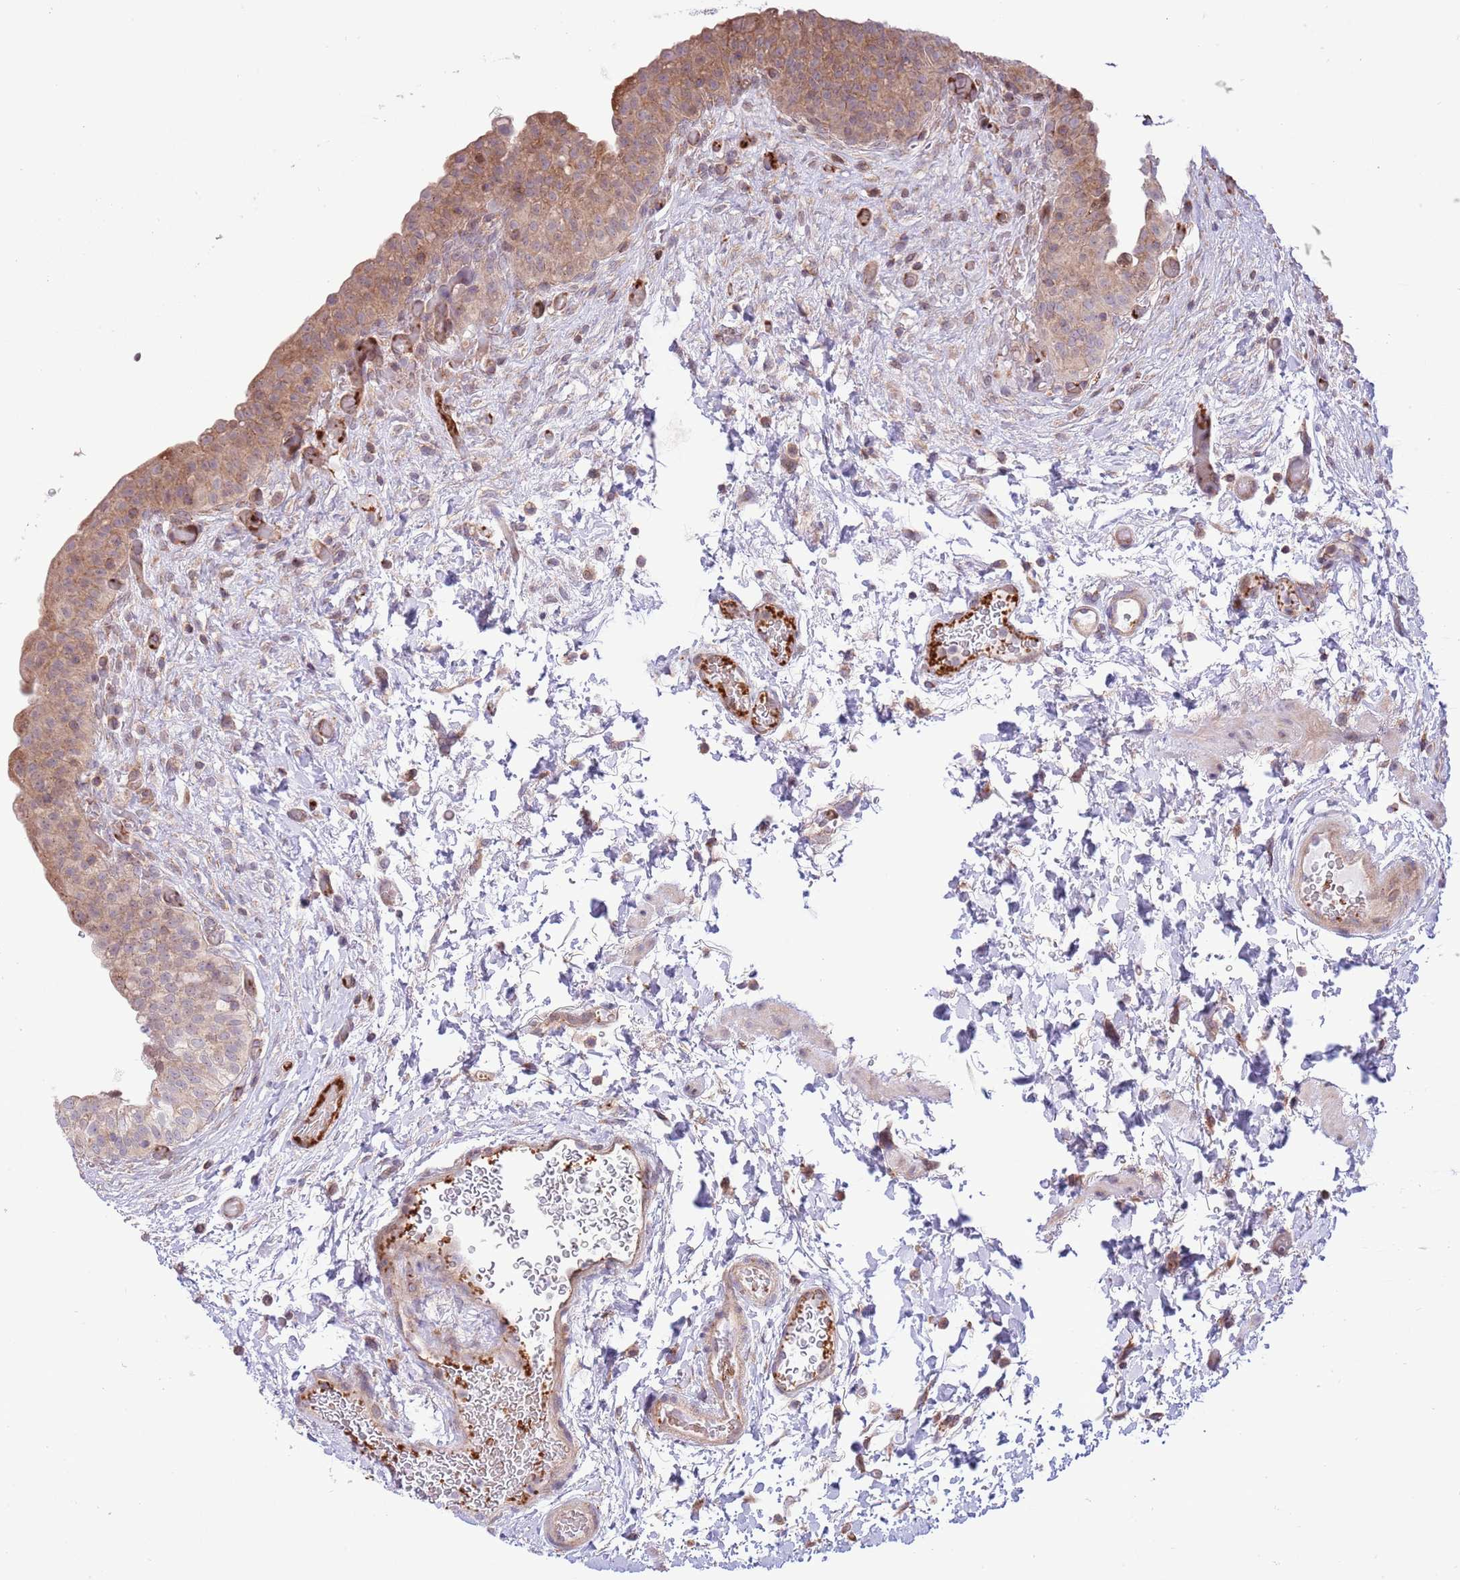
{"staining": {"intensity": "moderate", "quantity": "25%-75%", "location": "cytoplasmic/membranous"}, "tissue": "urinary bladder", "cell_type": "Urothelial cells", "image_type": "normal", "snomed": [{"axis": "morphology", "description": "Normal tissue, NOS"}, {"axis": "topography", "description": "Urinary bladder"}], "caption": "A brown stain labels moderate cytoplasmic/membranous positivity of a protein in urothelial cells of normal human urinary bladder. (Brightfield microscopy of DAB IHC at high magnification).", "gene": "DAND5", "patient": {"sex": "male", "age": 69}}